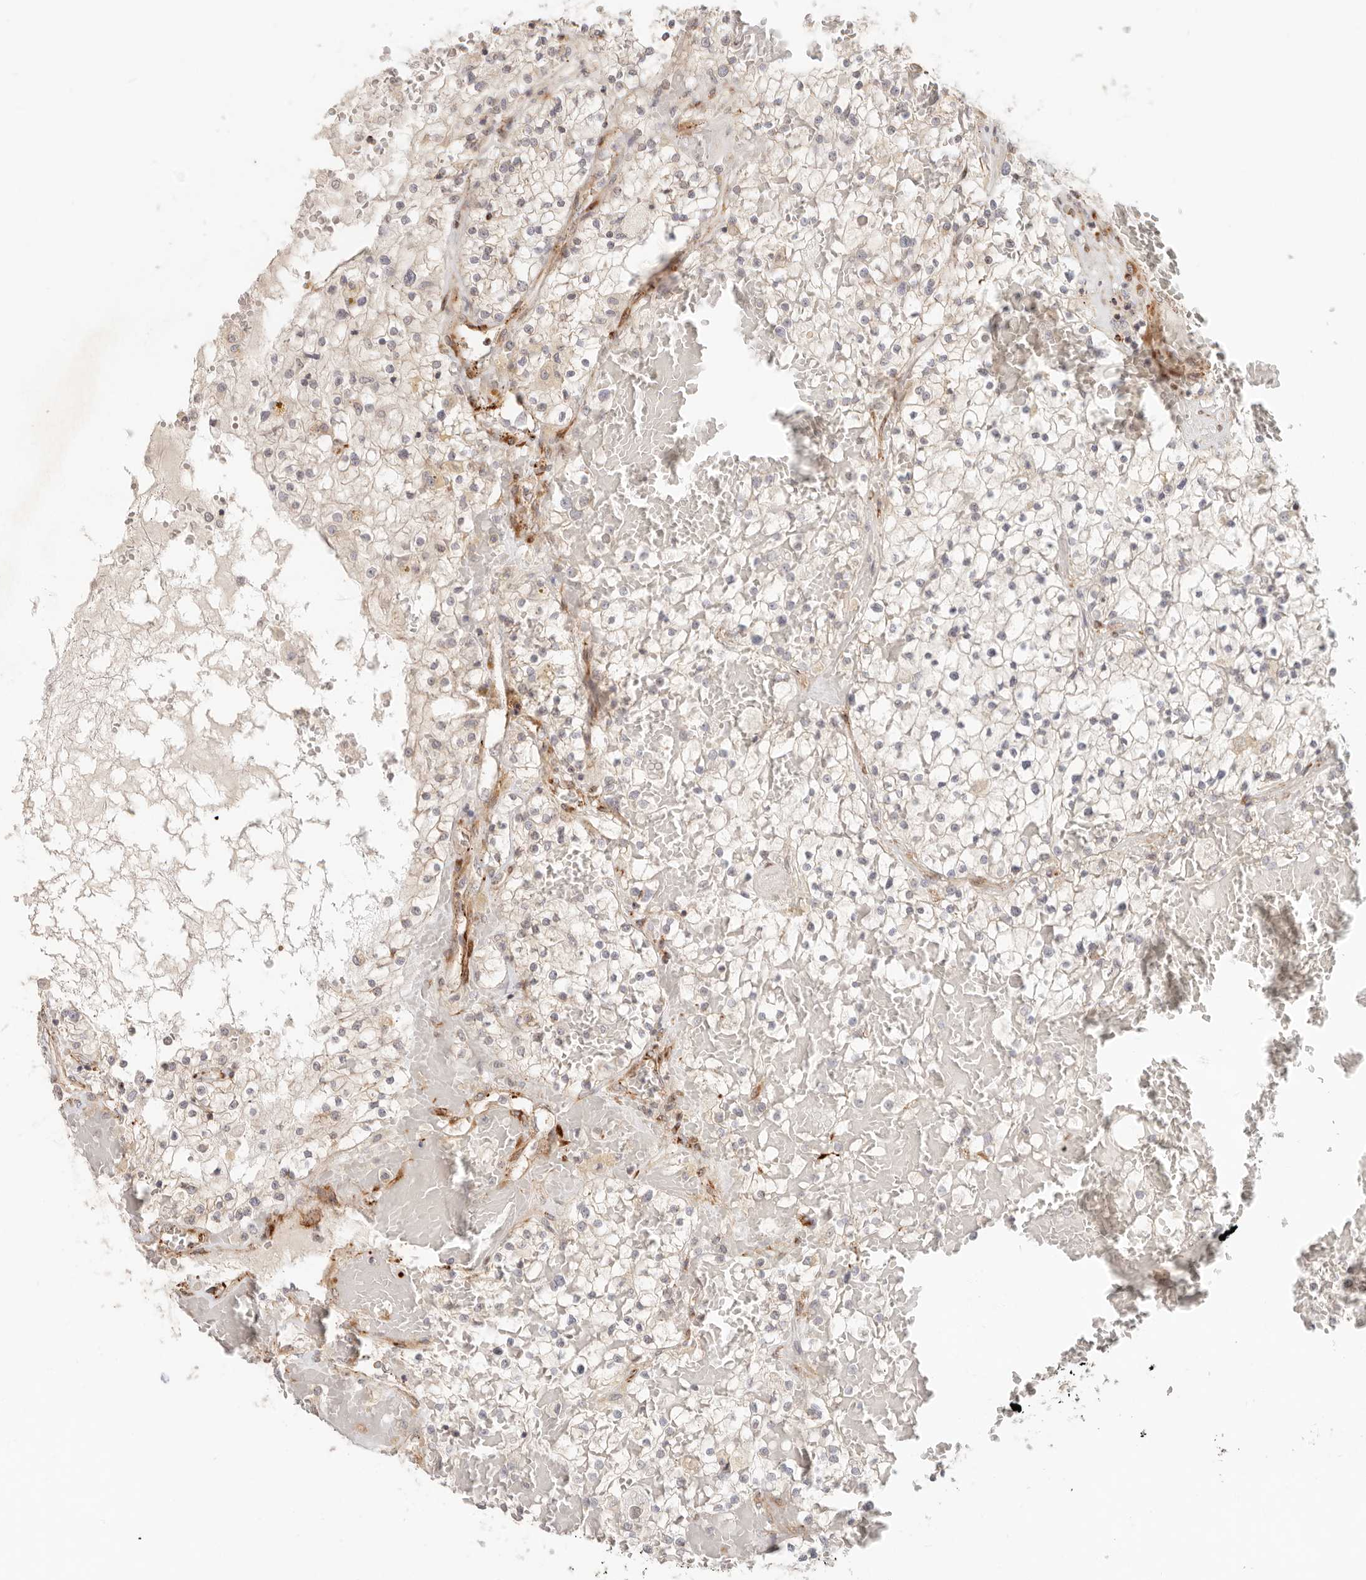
{"staining": {"intensity": "negative", "quantity": "none", "location": "none"}, "tissue": "renal cancer", "cell_type": "Tumor cells", "image_type": "cancer", "snomed": [{"axis": "morphology", "description": "Normal tissue, NOS"}, {"axis": "morphology", "description": "Adenocarcinoma, NOS"}, {"axis": "topography", "description": "Kidney"}], "caption": "Protein analysis of renal adenocarcinoma exhibits no significant expression in tumor cells.", "gene": "SASS6", "patient": {"sex": "male", "age": 68}}